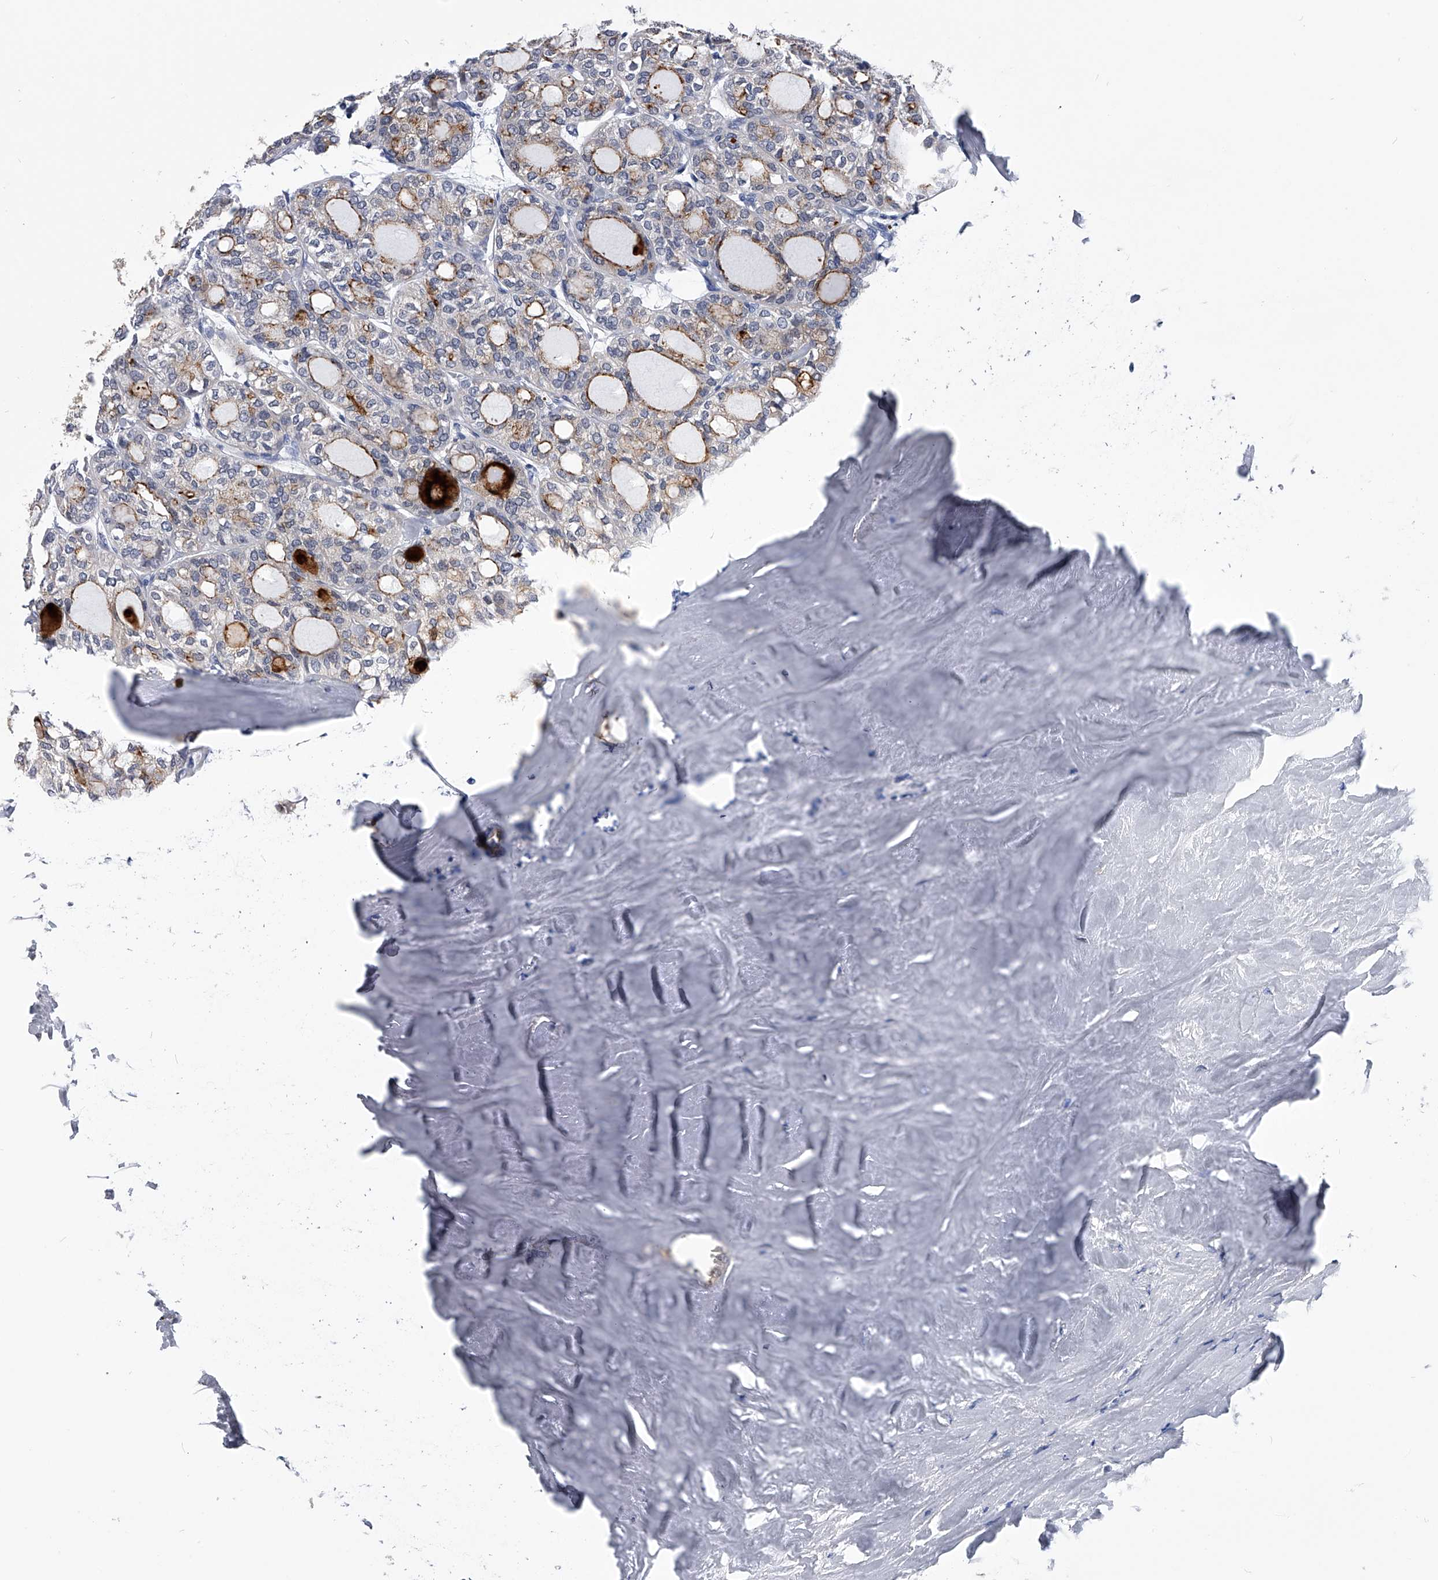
{"staining": {"intensity": "moderate", "quantity": "25%-75%", "location": "cytoplasmic/membranous"}, "tissue": "thyroid cancer", "cell_type": "Tumor cells", "image_type": "cancer", "snomed": [{"axis": "morphology", "description": "Follicular adenoma carcinoma, NOS"}, {"axis": "topography", "description": "Thyroid gland"}], "caption": "The micrograph exhibits immunohistochemical staining of thyroid cancer (follicular adenoma carcinoma). There is moderate cytoplasmic/membranous expression is identified in approximately 25%-75% of tumor cells.", "gene": "PDXK", "patient": {"sex": "male", "age": 75}}